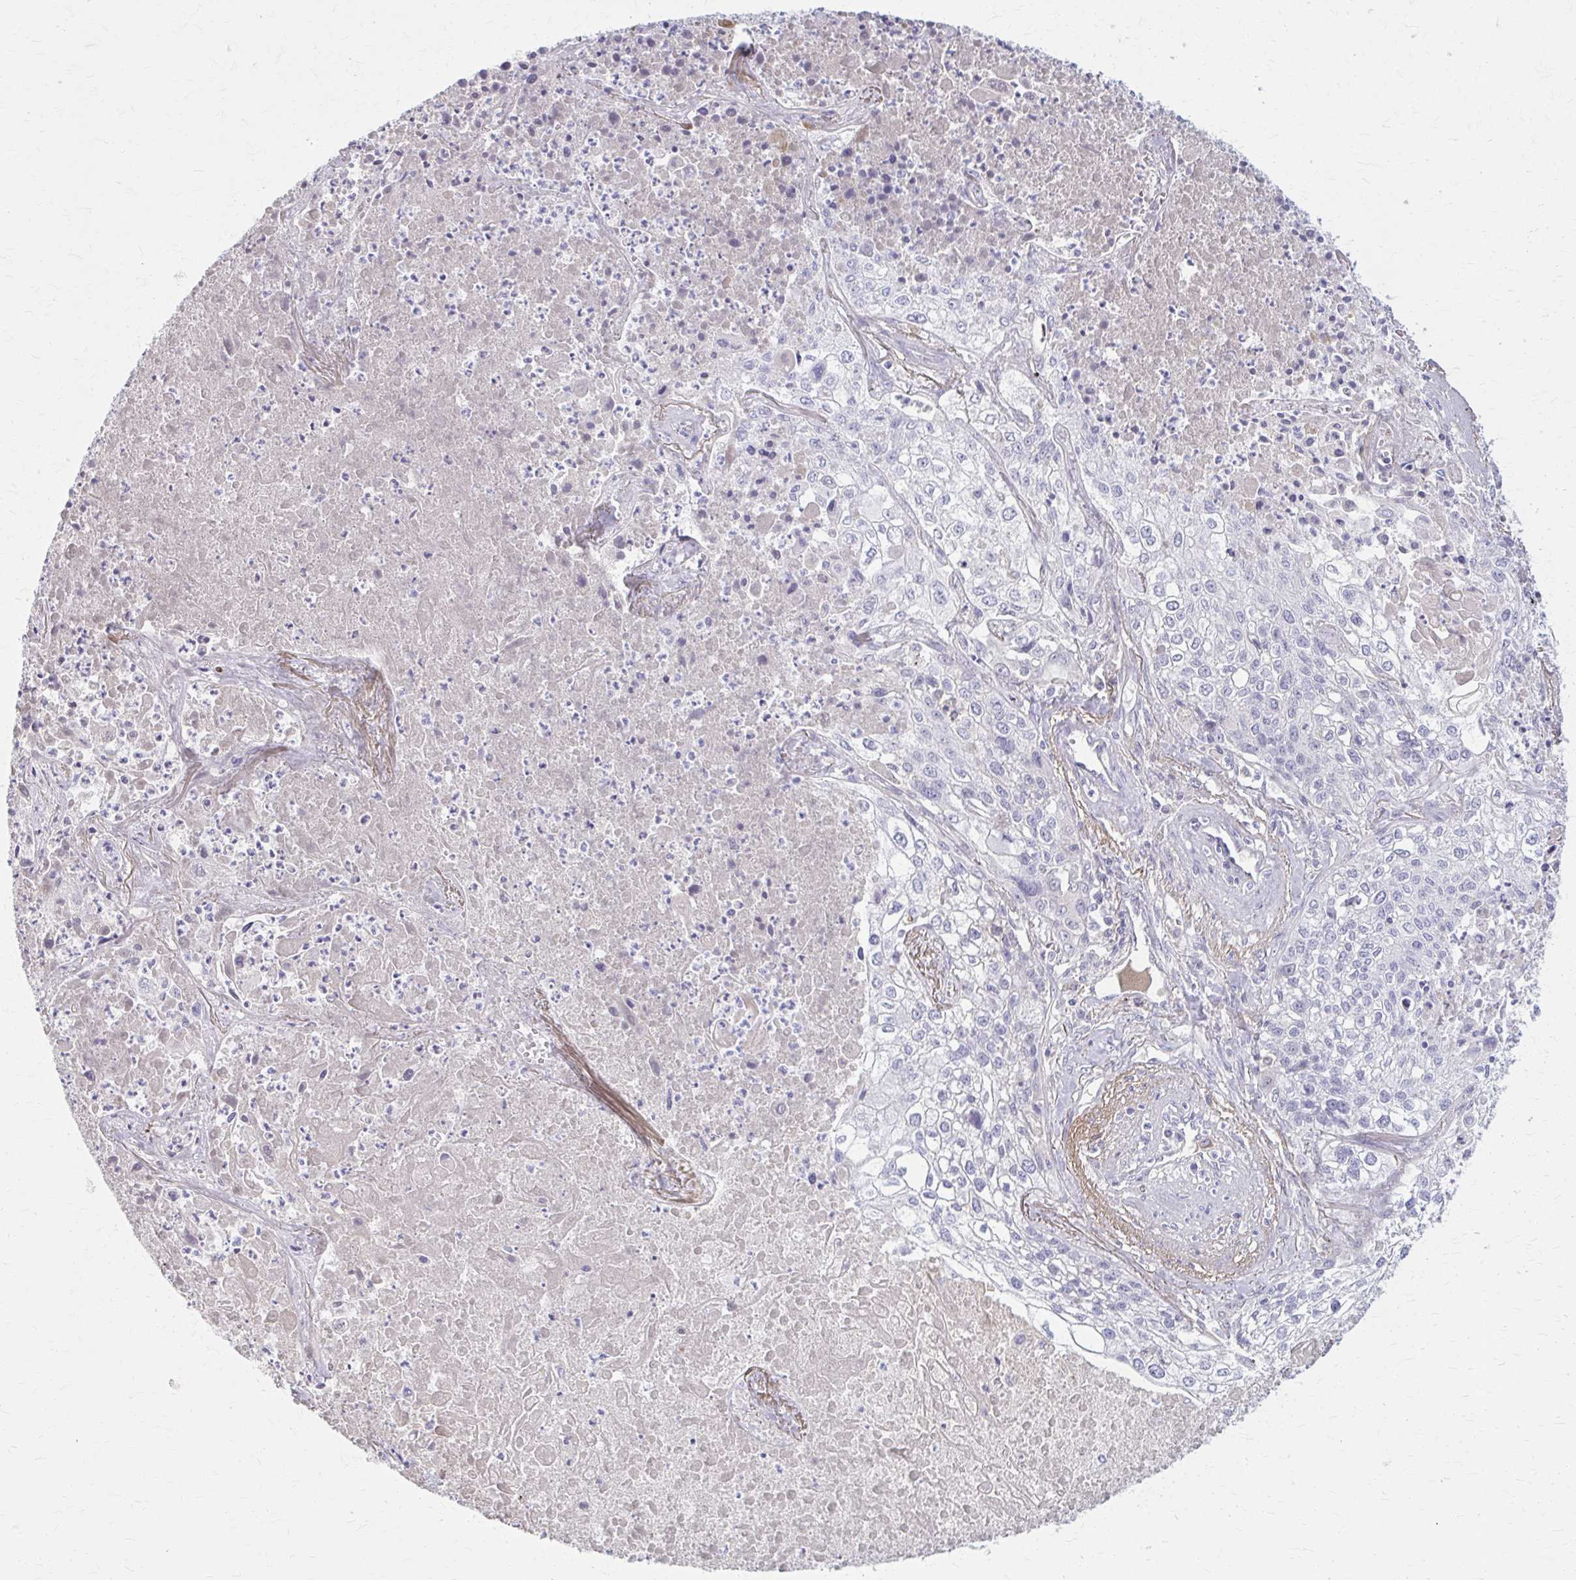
{"staining": {"intensity": "negative", "quantity": "none", "location": "none"}, "tissue": "lung cancer", "cell_type": "Tumor cells", "image_type": "cancer", "snomed": [{"axis": "morphology", "description": "Squamous cell carcinoma, NOS"}, {"axis": "topography", "description": "Lung"}], "caption": "A photomicrograph of lung cancer (squamous cell carcinoma) stained for a protein exhibits no brown staining in tumor cells. Brightfield microscopy of immunohistochemistry (IHC) stained with DAB (brown) and hematoxylin (blue), captured at high magnification.", "gene": "SERPIND1", "patient": {"sex": "male", "age": 74}}